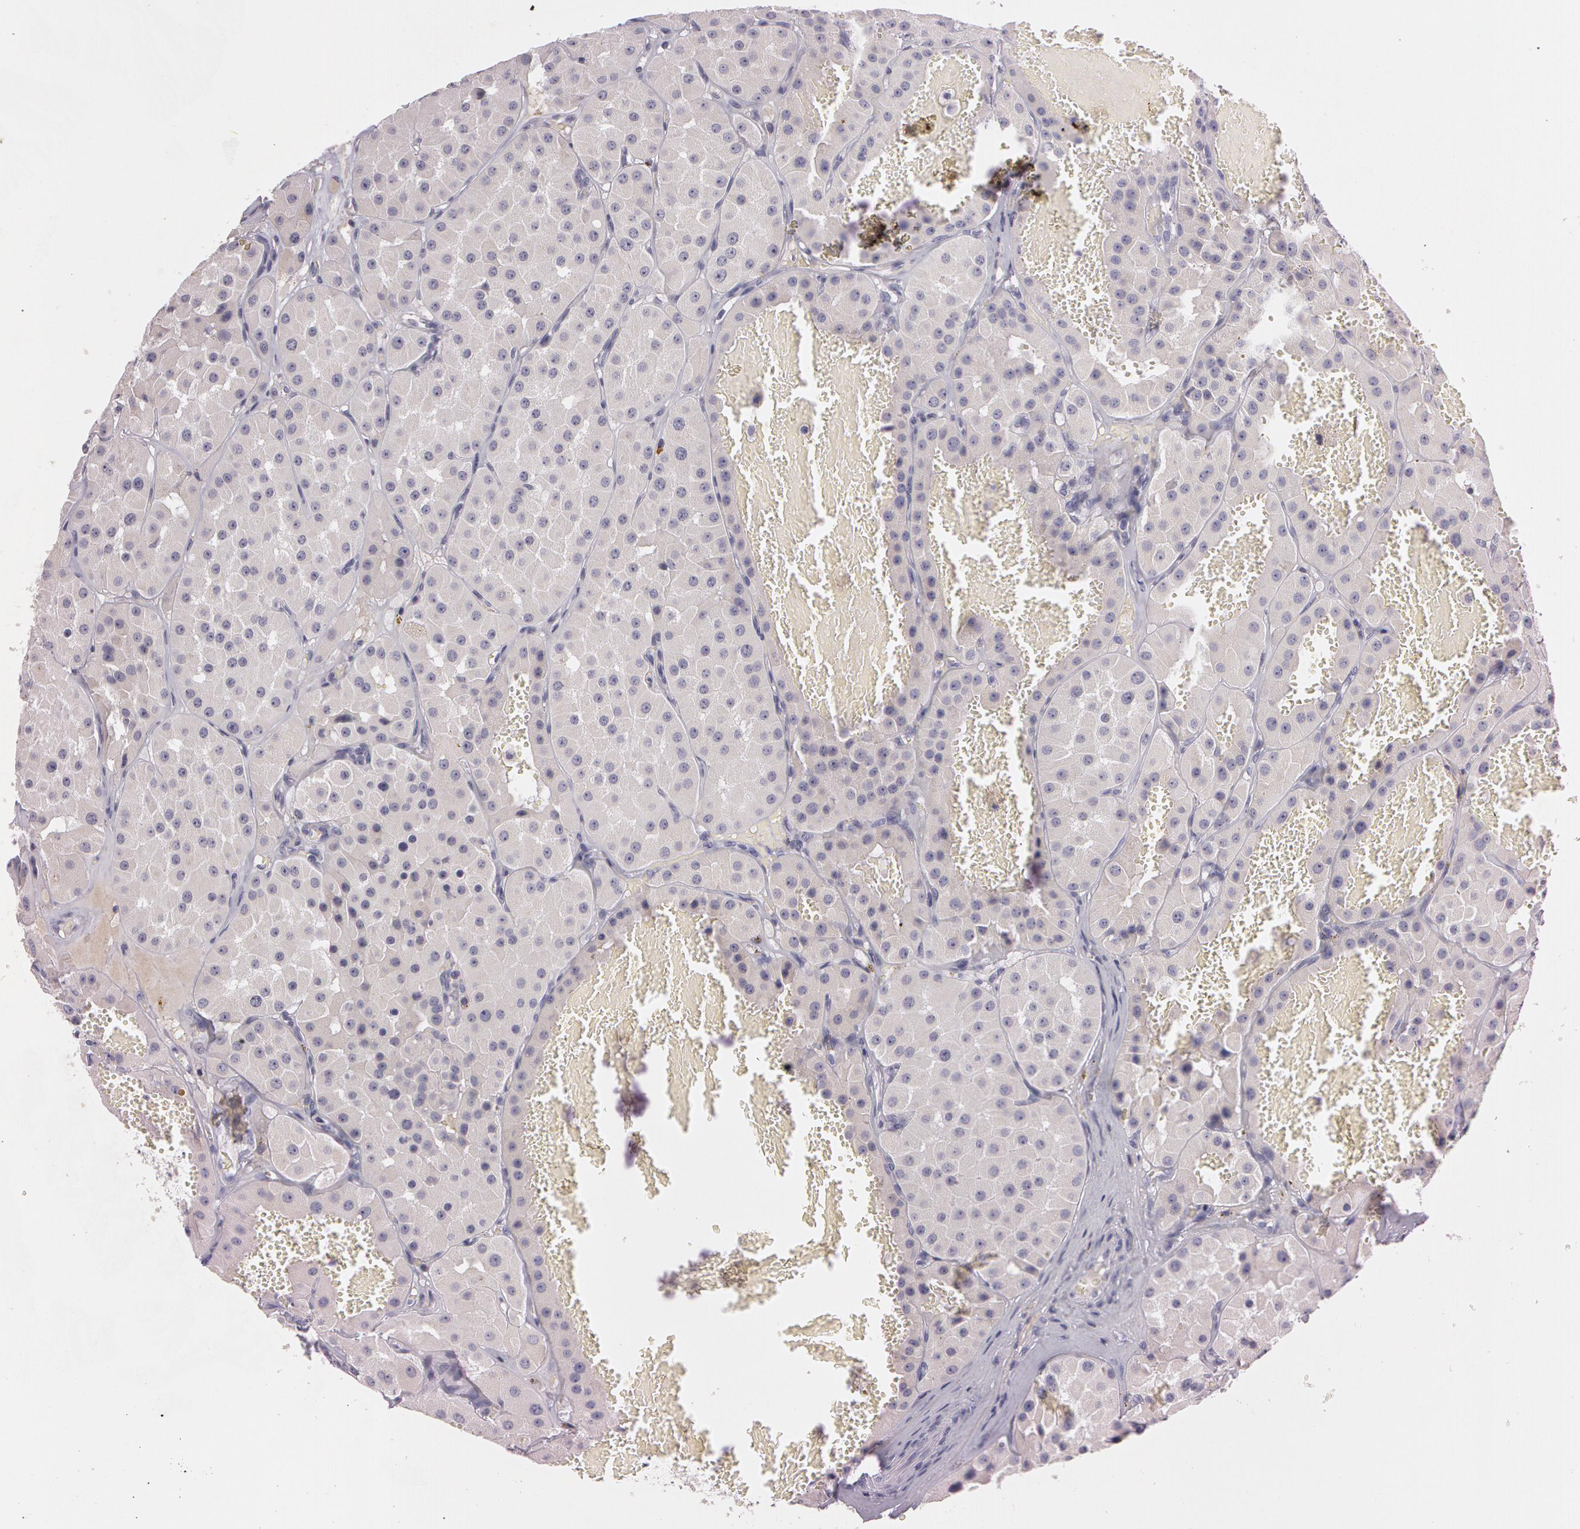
{"staining": {"intensity": "weak", "quantity": ">75%", "location": "cytoplasmic/membranous"}, "tissue": "renal cancer", "cell_type": "Tumor cells", "image_type": "cancer", "snomed": [{"axis": "morphology", "description": "Adenocarcinoma, uncertain malignant potential"}, {"axis": "topography", "description": "Kidney"}], "caption": "Brown immunohistochemical staining in human adenocarcinoma,  uncertain malignant potential (renal) demonstrates weak cytoplasmic/membranous expression in approximately >75% of tumor cells. (Stains: DAB in brown, nuclei in blue, Microscopy: brightfield microscopy at high magnification).", "gene": "MXRA5", "patient": {"sex": "male", "age": 63}}